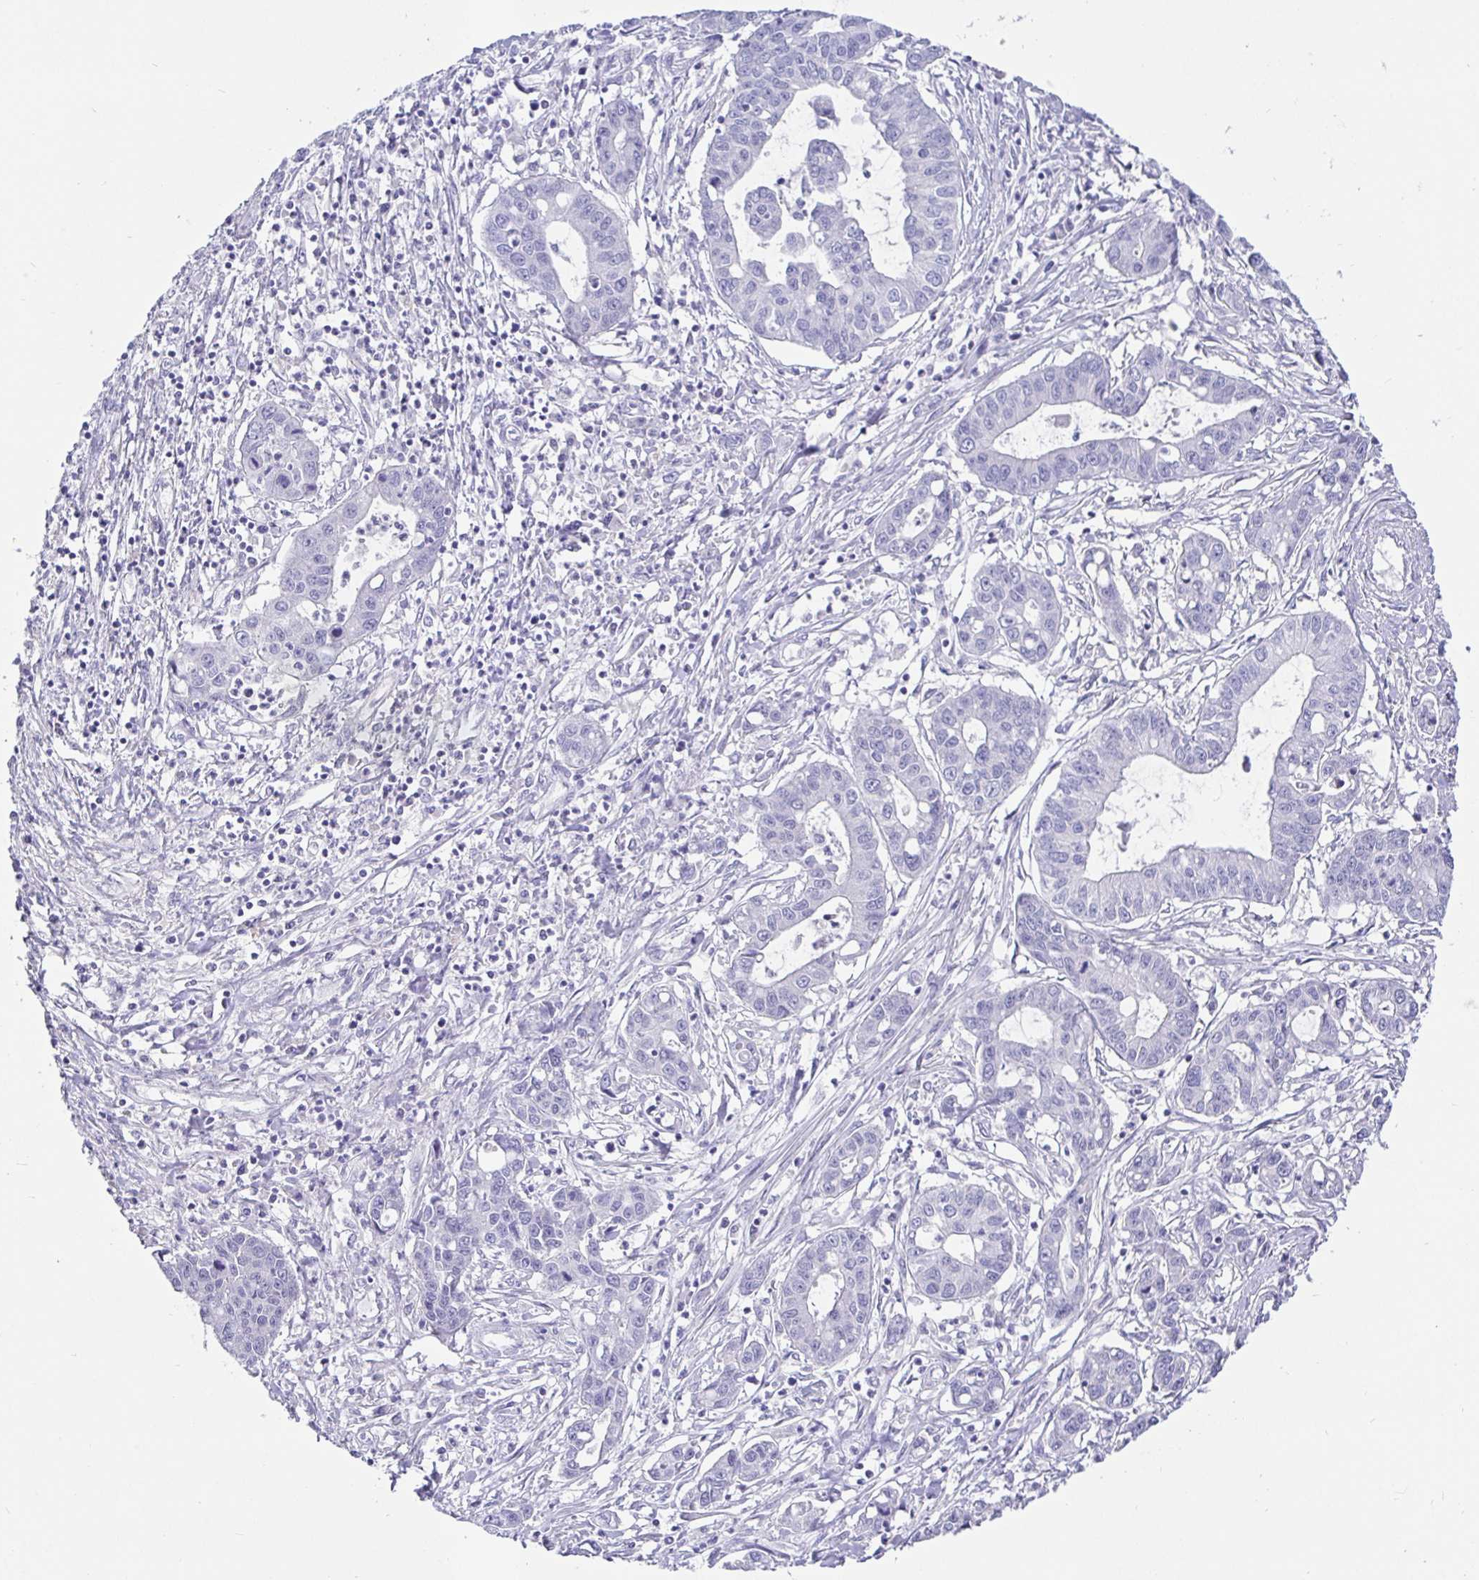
{"staining": {"intensity": "negative", "quantity": "none", "location": "none"}, "tissue": "liver cancer", "cell_type": "Tumor cells", "image_type": "cancer", "snomed": [{"axis": "morphology", "description": "Cholangiocarcinoma"}, {"axis": "topography", "description": "Liver"}], "caption": "Protein analysis of liver cancer exhibits no significant staining in tumor cells. Nuclei are stained in blue.", "gene": "TPTE", "patient": {"sex": "male", "age": 58}}